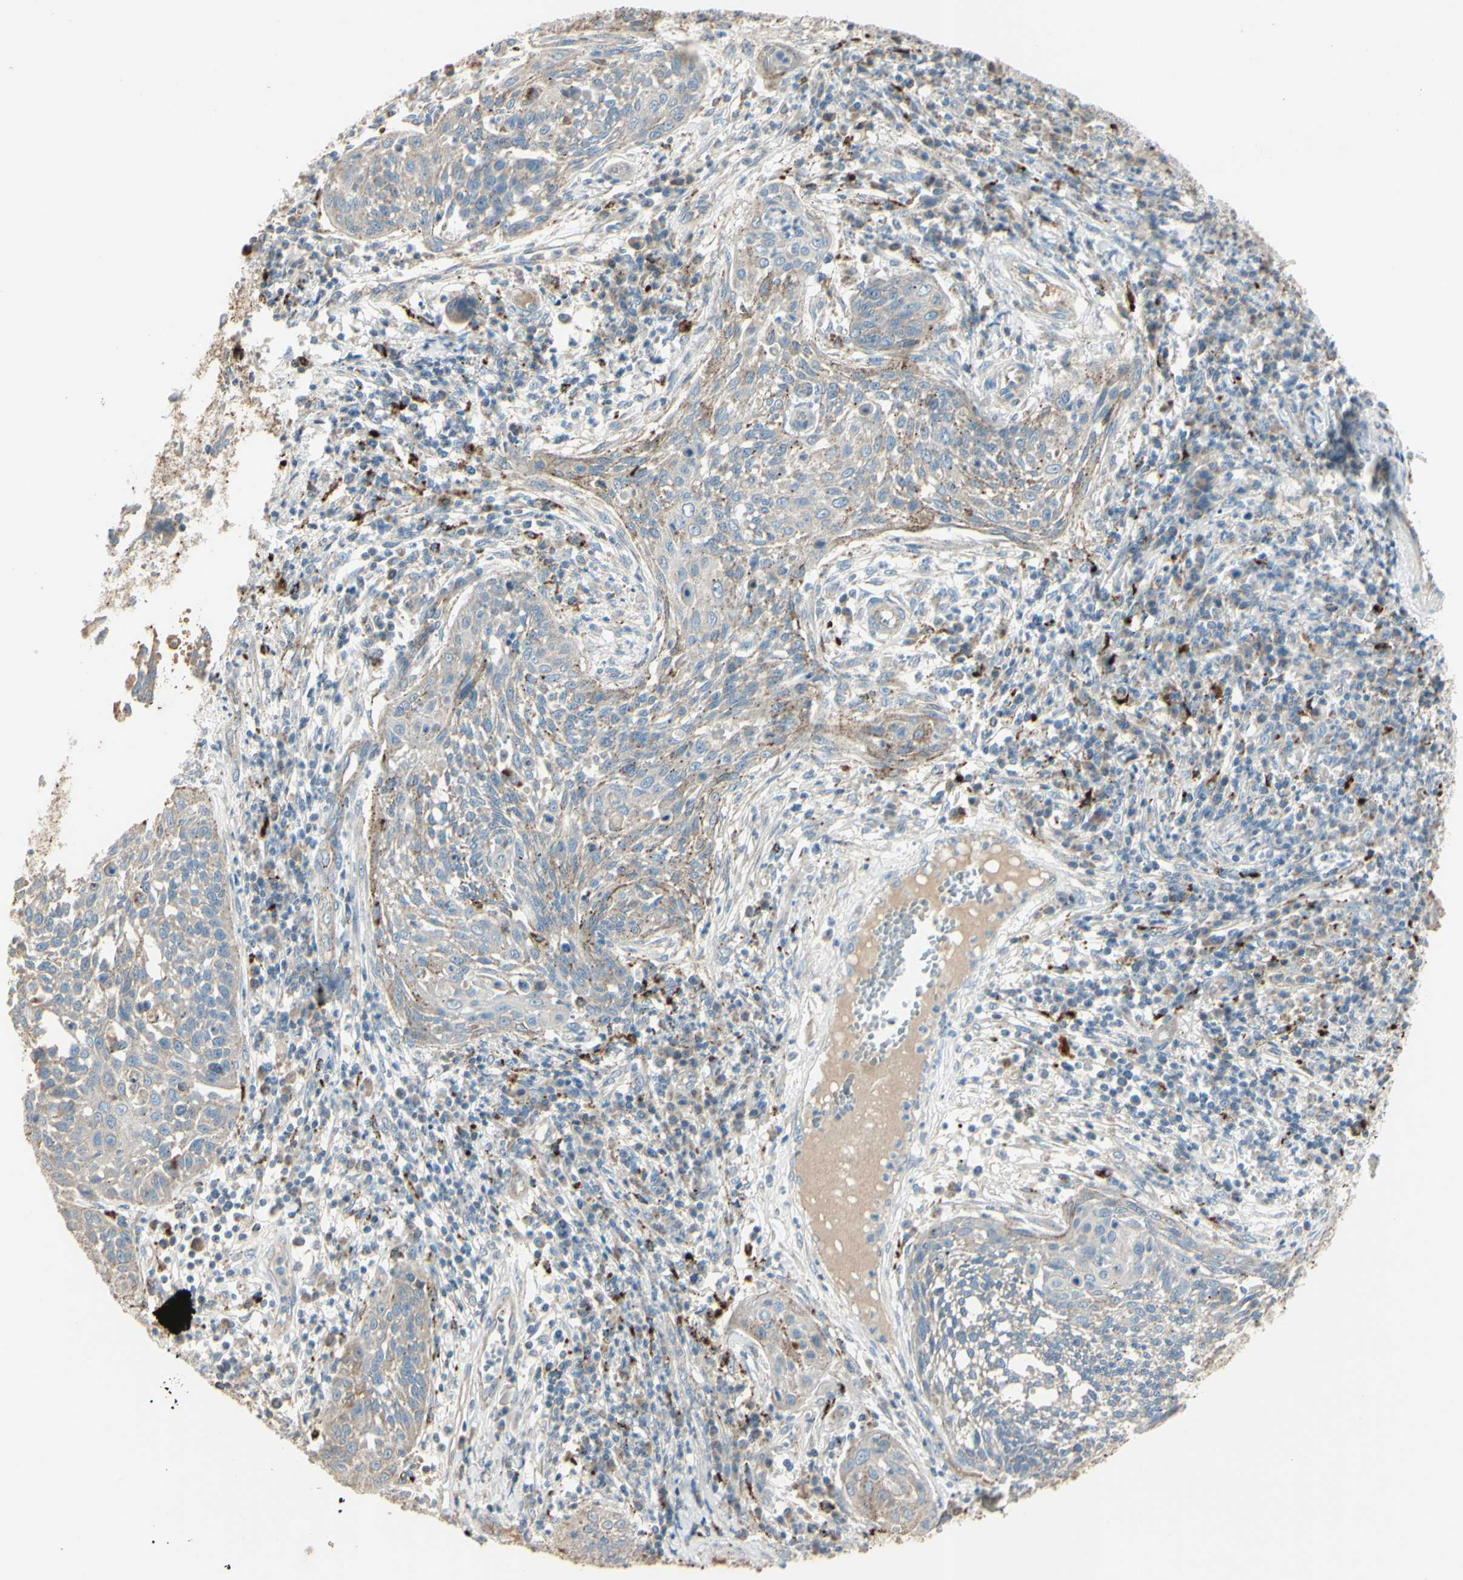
{"staining": {"intensity": "weak", "quantity": ">75%", "location": "cytoplasmic/membranous"}, "tissue": "cervical cancer", "cell_type": "Tumor cells", "image_type": "cancer", "snomed": [{"axis": "morphology", "description": "Squamous cell carcinoma, NOS"}, {"axis": "topography", "description": "Cervix"}], "caption": "This photomicrograph demonstrates immunohistochemistry staining of cervical cancer, with low weak cytoplasmic/membranous staining in approximately >75% of tumor cells.", "gene": "ANGPTL1", "patient": {"sex": "female", "age": 34}}